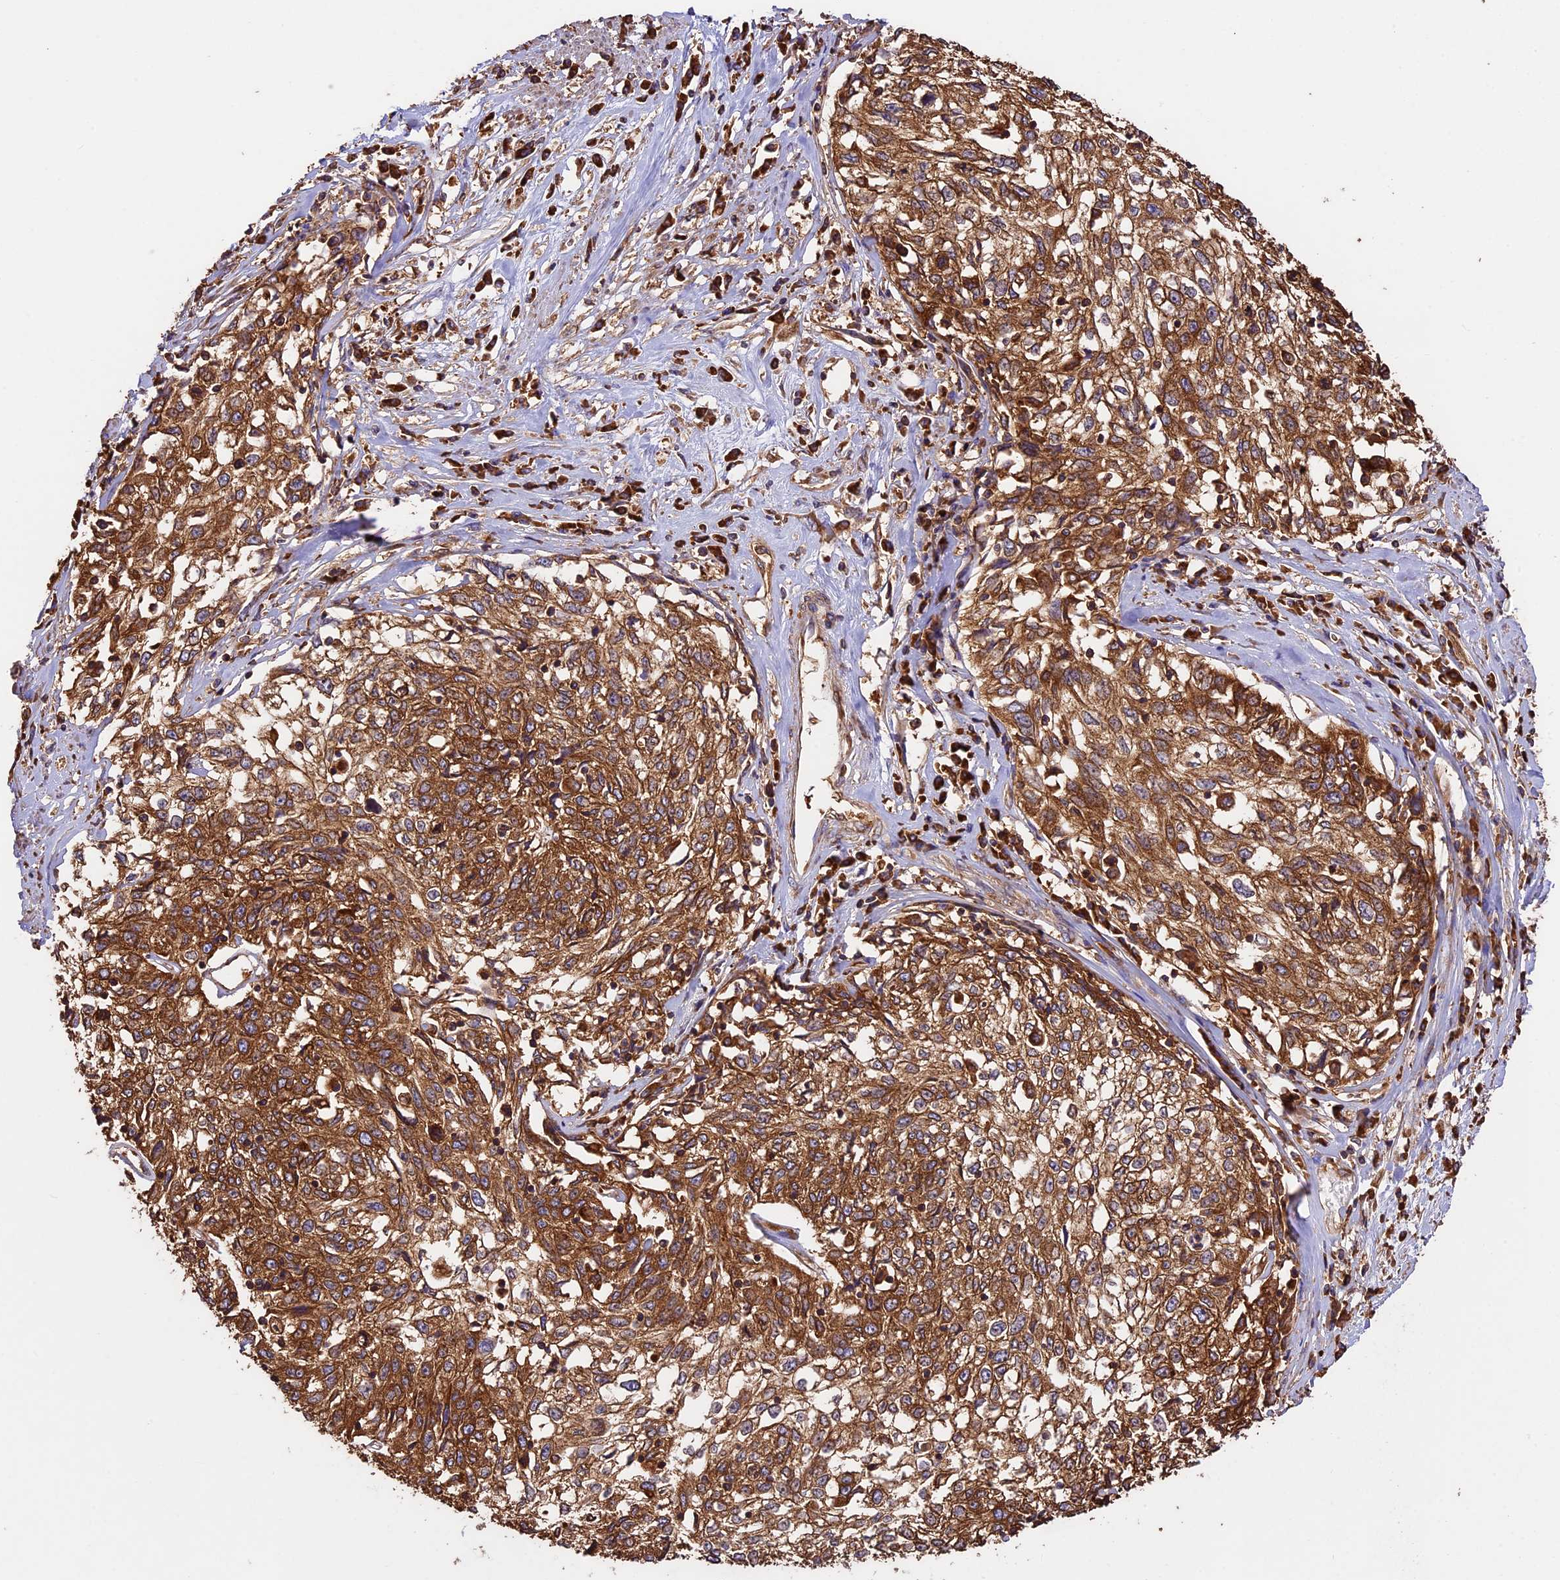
{"staining": {"intensity": "strong", "quantity": ">75%", "location": "cytoplasmic/membranous"}, "tissue": "cervical cancer", "cell_type": "Tumor cells", "image_type": "cancer", "snomed": [{"axis": "morphology", "description": "Squamous cell carcinoma, NOS"}, {"axis": "topography", "description": "Cervix"}], "caption": "Cervical cancer was stained to show a protein in brown. There is high levels of strong cytoplasmic/membranous staining in about >75% of tumor cells.", "gene": "KARS1", "patient": {"sex": "female", "age": 57}}